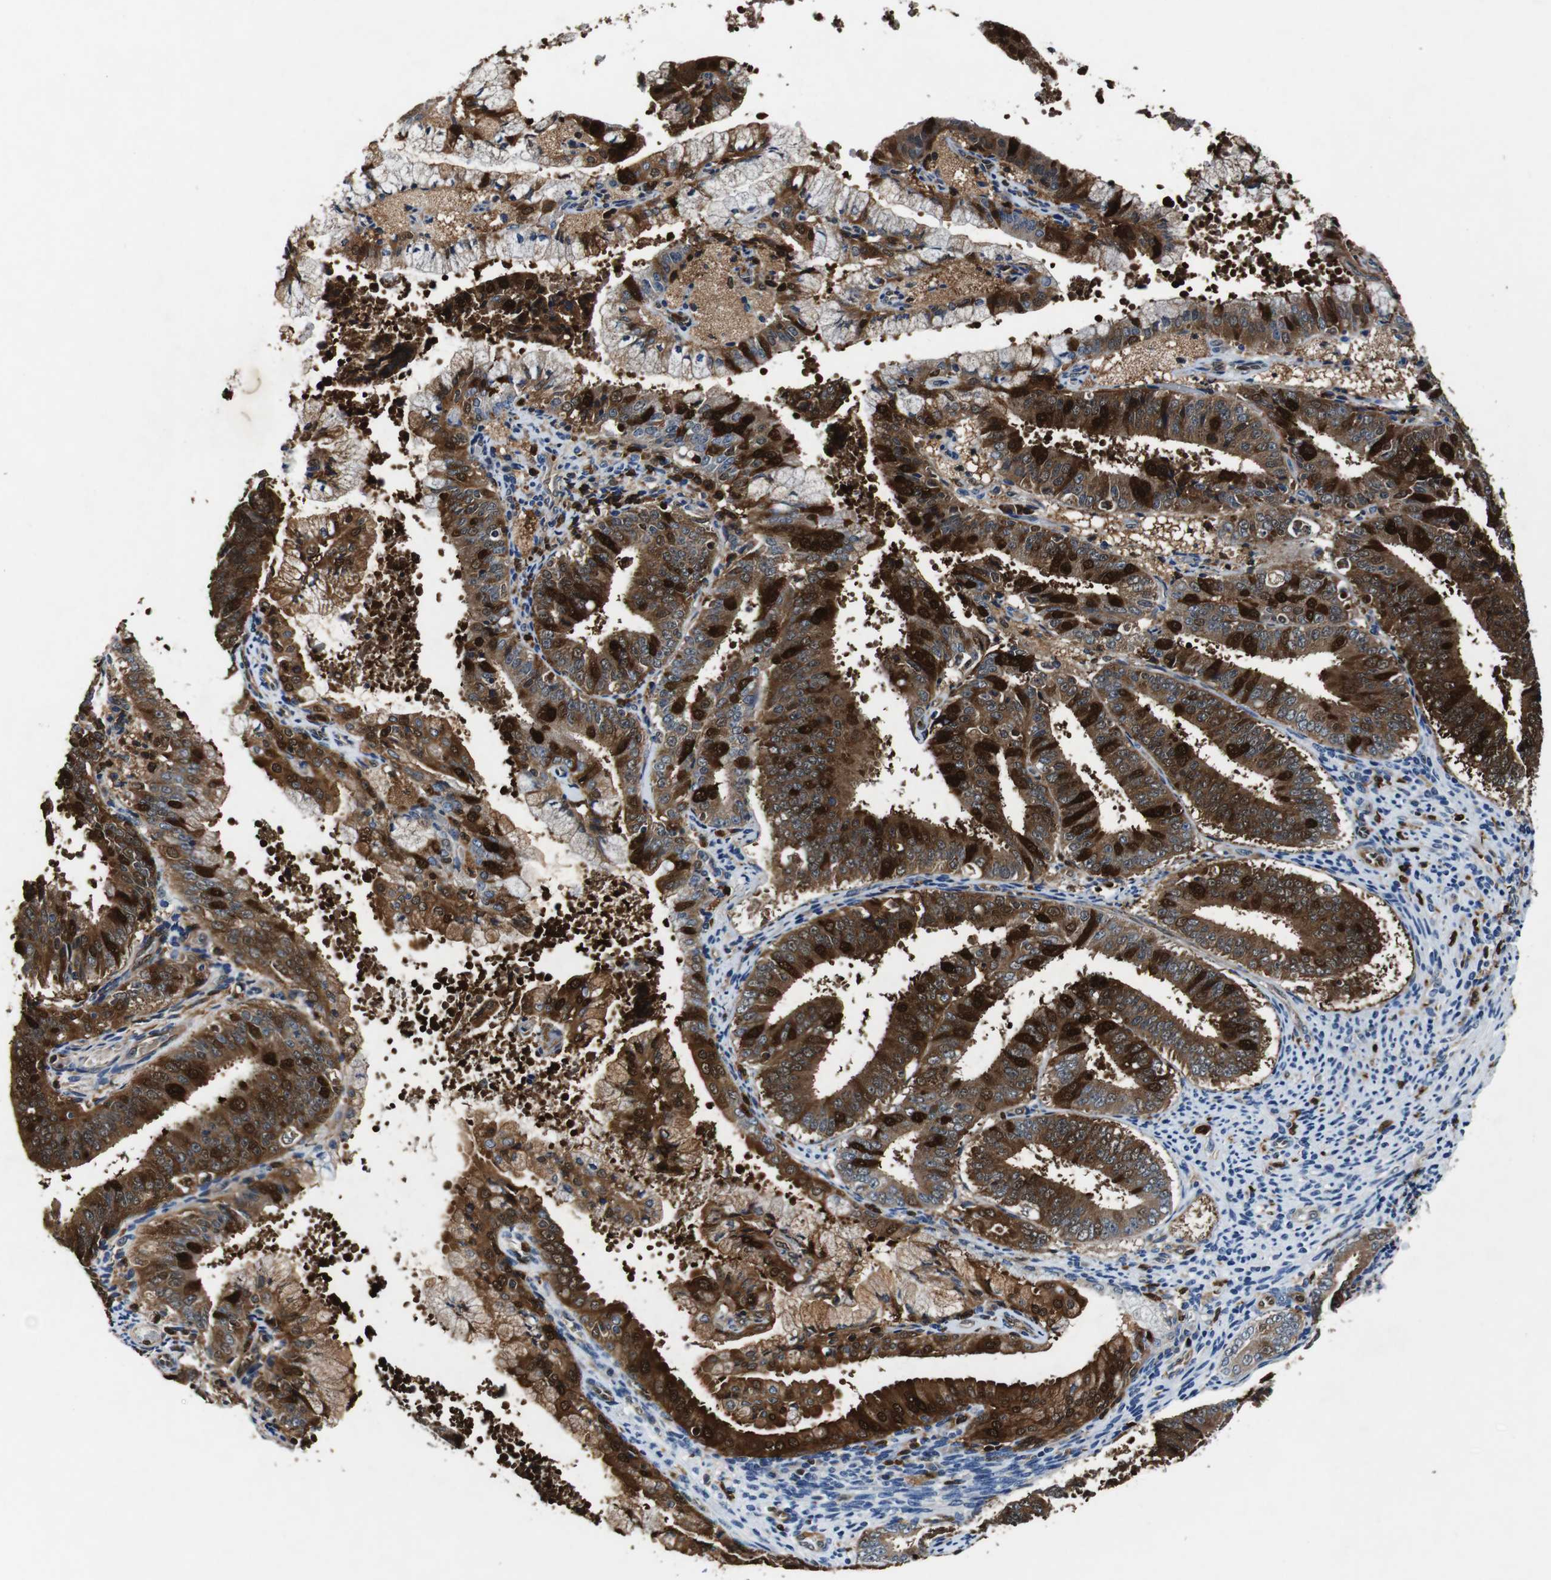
{"staining": {"intensity": "strong", "quantity": "25%-75%", "location": "cytoplasmic/membranous,nuclear"}, "tissue": "endometrial cancer", "cell_type": "Tumor cells", "image_type": "cancer", "snomed": [{"axis": "morphology", "description": "Adenocarcinoma, NOS"}, {"axis": "topography", "description": "Endometrium"}], "caption": "This photomicrograph exhibits IHC staining of endometrial cancer, with high strong cytoplasmic/membranous and nuclear positivity in approximately 25%-75% of tumor cells.", "gene": "ANXA1", "patient": {"sex": "female", "age": 63}}